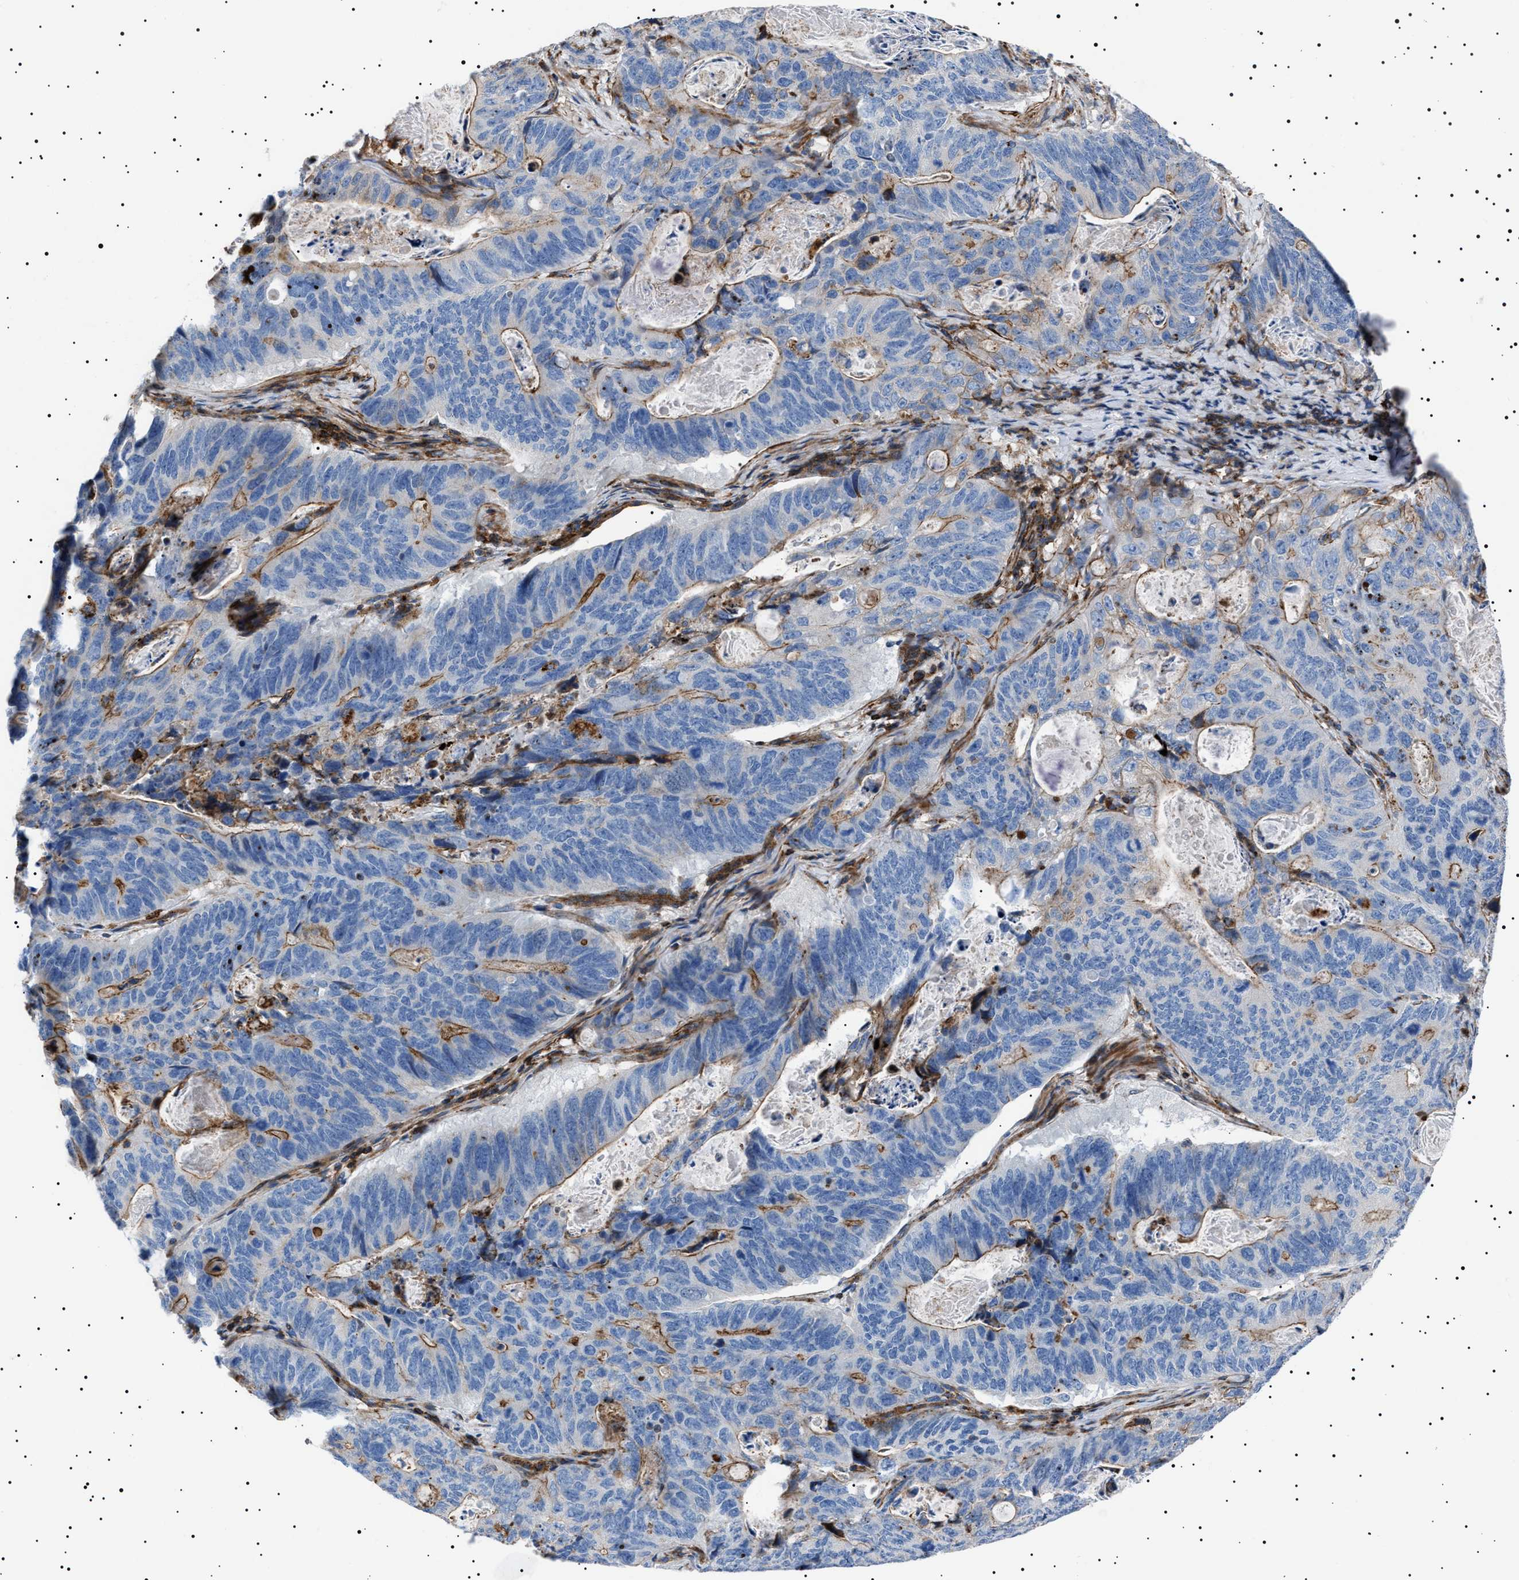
{"staining": {"intensity": "moderate", "quantity": "25%-75%", "location": "cytoplasmic/membranous"}, "tissue": "stomach cancer", "cell_type": "Tumor cells", "image_type": "cancer", "snomed": [{"axis": "morphology", "description": "Normal tissue, NOS"}, {"axis": "morphology", "description": "Adenocarcinoma, NOS"}, {"axis": "topography", "description": "Stomach"}], "caption": "This is a photomicrograph of immunohistochemistry (IHC) staining of stomach cancer (adenocarcinoma), which shows moderate staining in the cytoplasmic/membranous of tumor cells.", "gene": "NEU1", "patient": {"sex": "female", "age": 89}}